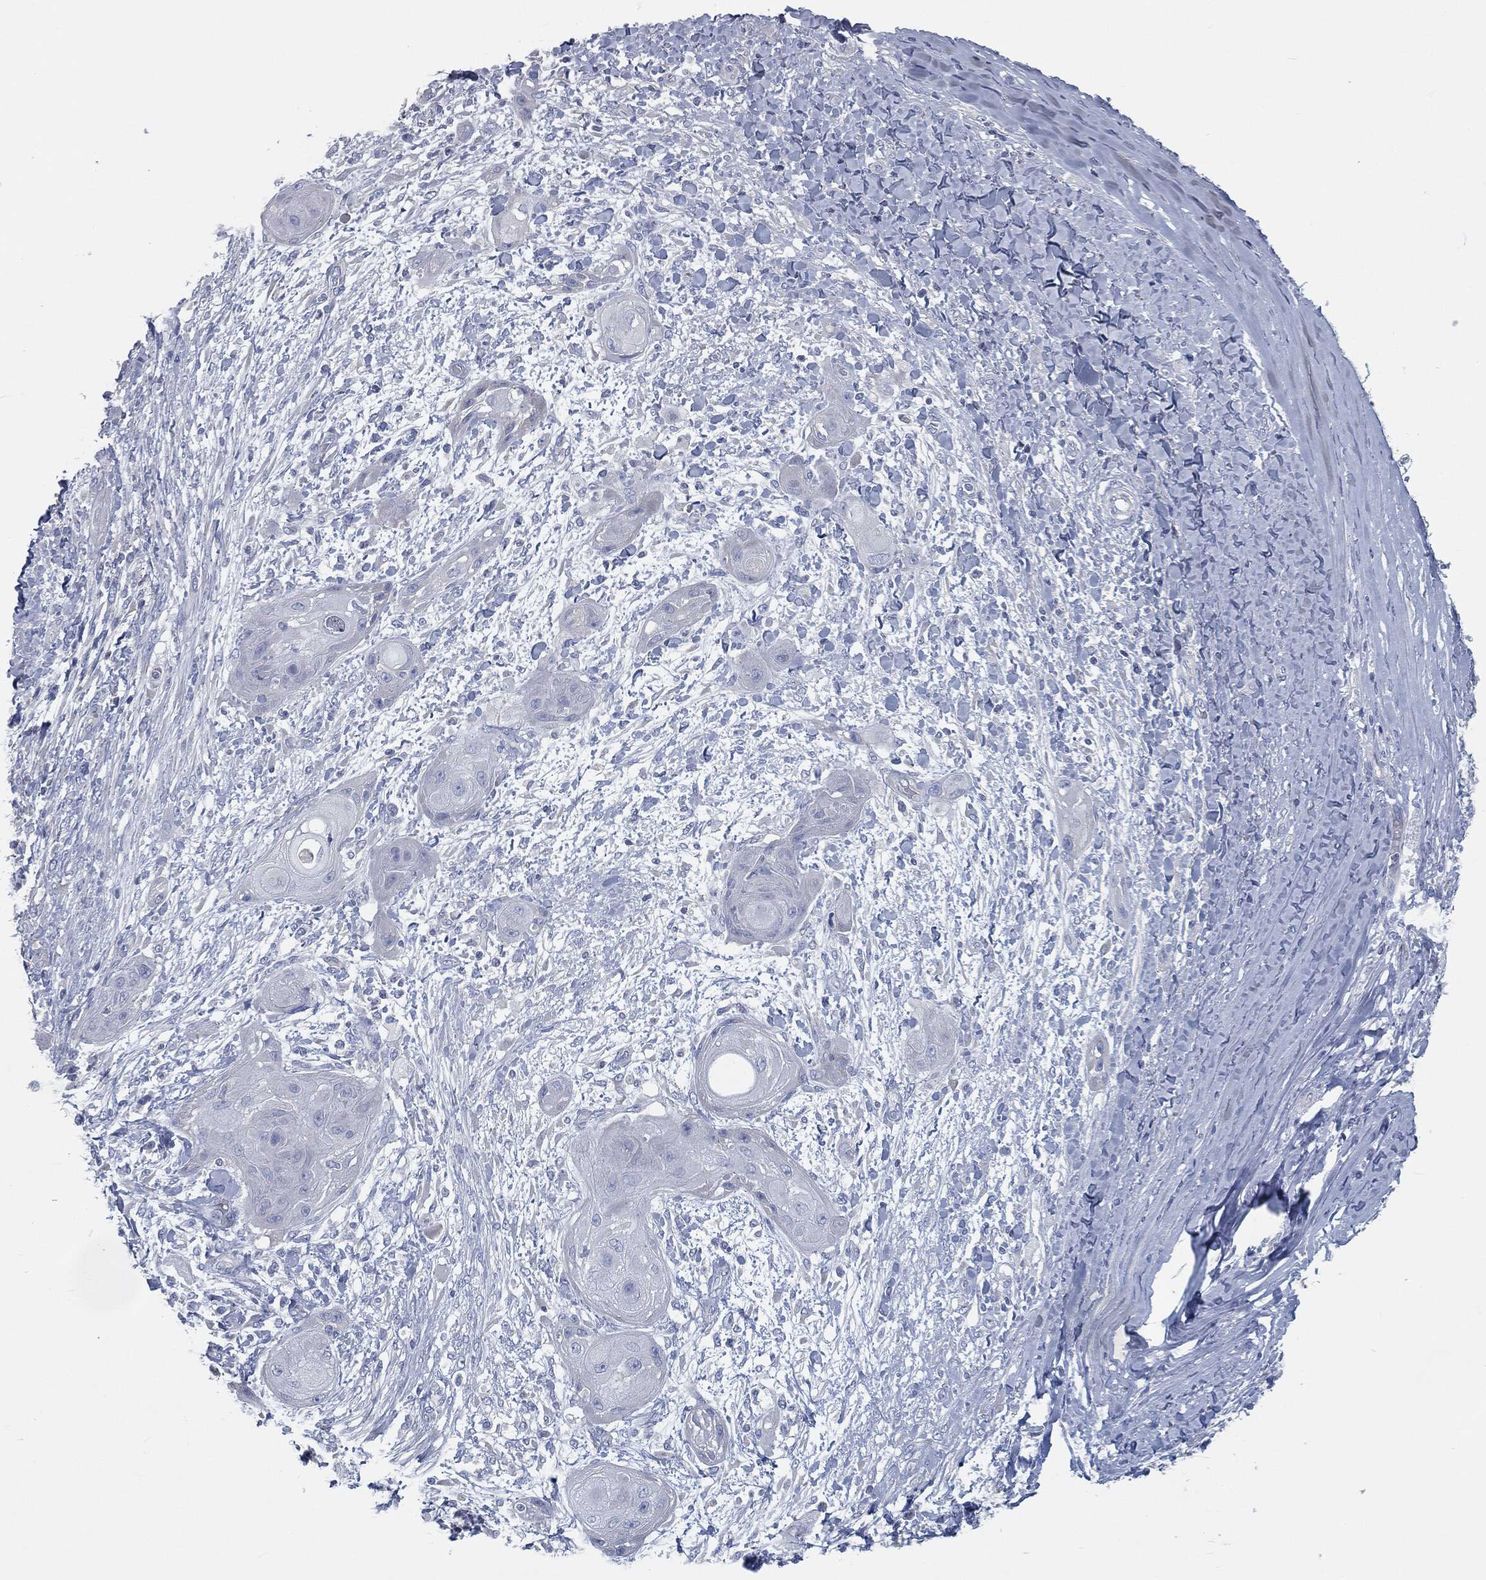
{"staining": {"intensity": "negative", "quantity": "none", "location": "none"}, "tissue": "skin cancer", "cell_type": "Tumor cells", "image_type": "cancer", "snomed": [{"axis": "morphology", "description": "Squamous cell carcinoma, NOS"}, {"axis": "topography", "description": "Skin"}], "caption": "Tumor cells are negative for brown protein staining in skin cancer (squamous cell carcinoma). (Stains: DAB IHC with hematoxylin counter stain, Microscopy: brightfield microscopy at high magnification).", "gene": "CAV3", "patient": {"sex": "male", "age": 62}}